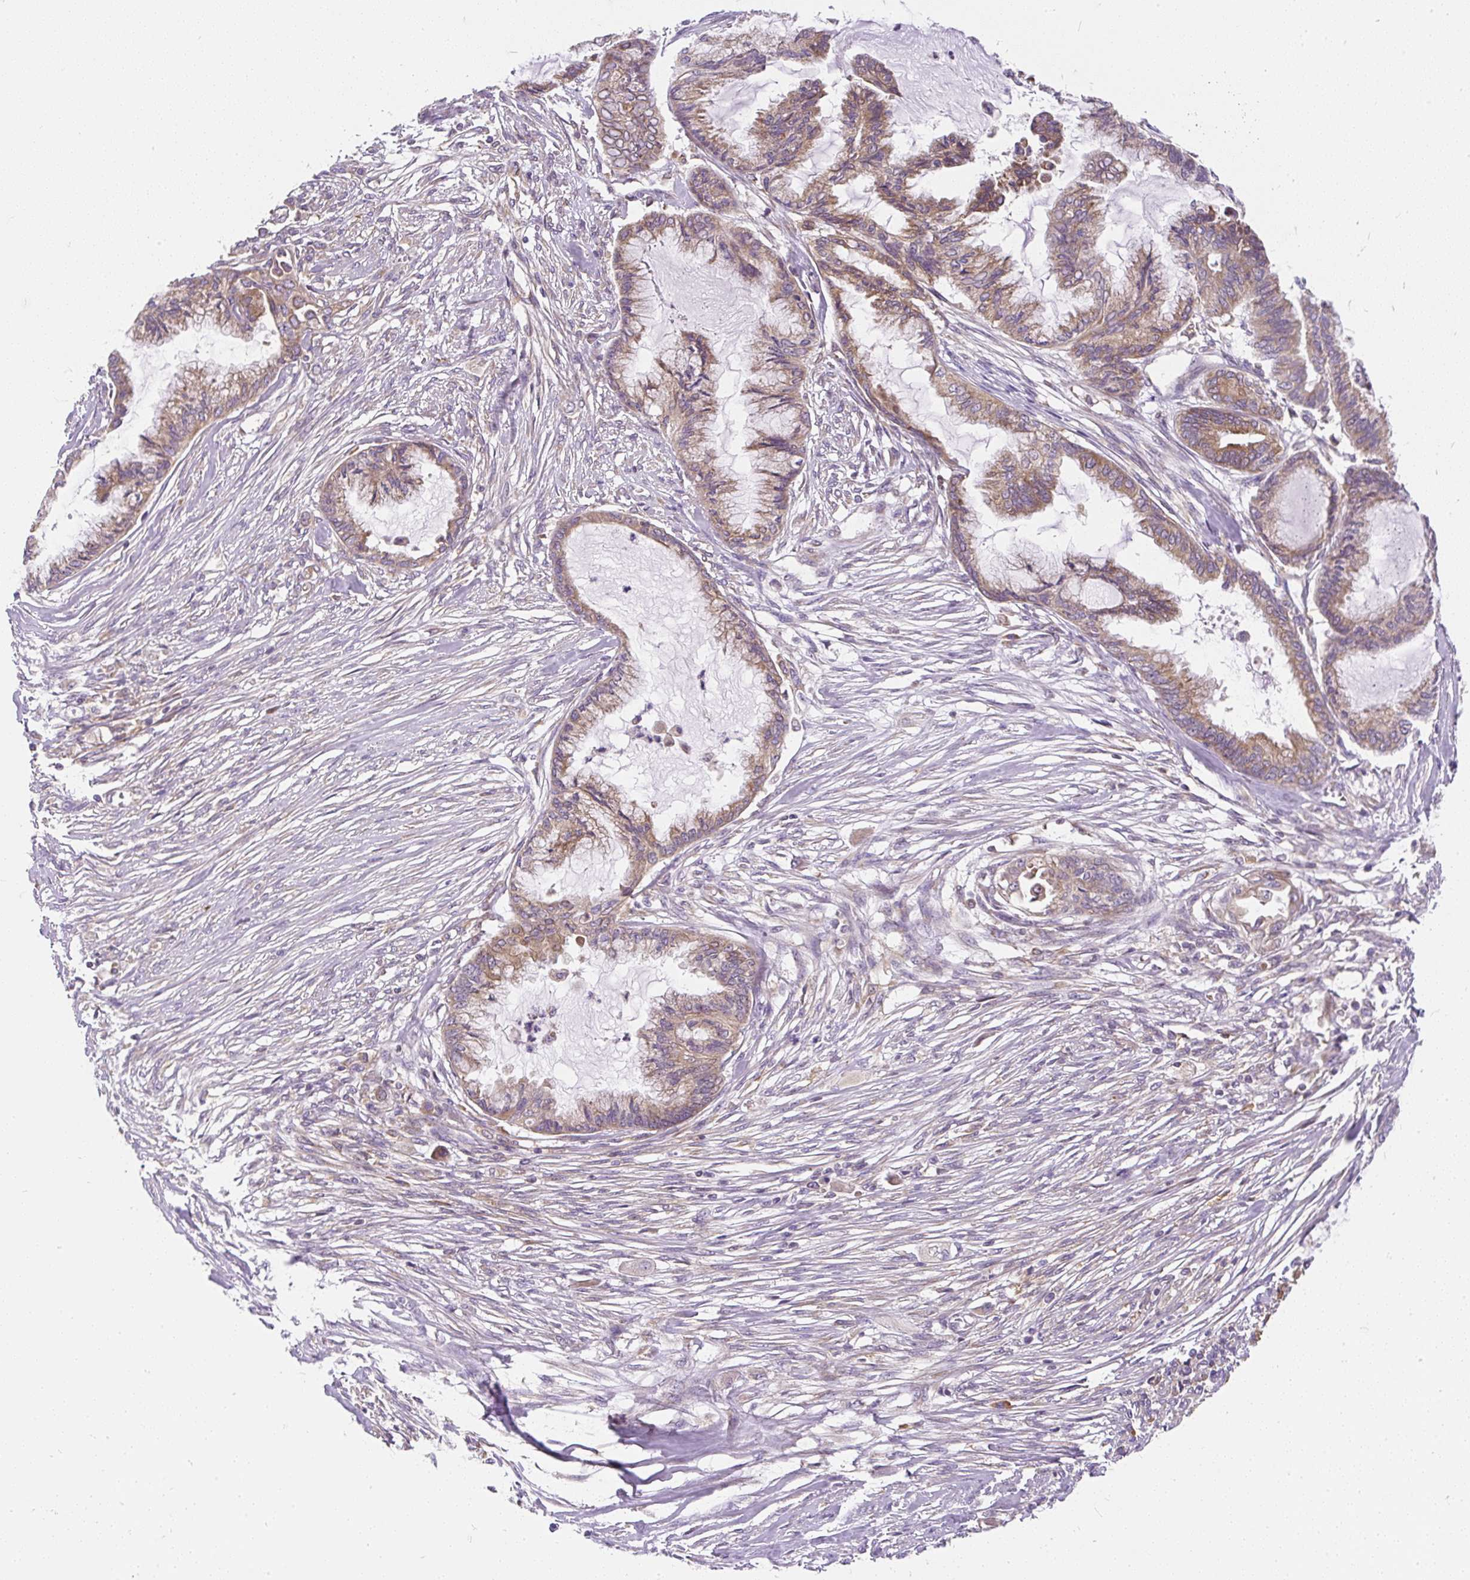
{"staining": {"intensity": "moderate", "quantity": ">75%", "location": "cytoplasmic/membranous"}, "tissue": "endometrial cancer", "cell_type": "Tumor cells", "image_type": "cancer", "snomed": [{"axis": "morphology", "description": "Adenocarcinoma, NOS"}, {"axis": "topography", "description": "Endometrium"}], "caption": "A micrograph showing moderate cytoplasmic/membranous staining in about >75% of tumor cells in adenocarcinoma (endometrial), as visualized by brown immunohistochemical staining.", "gene": "CYP20A1", "patient": {"sex": "female", "age": 86}}